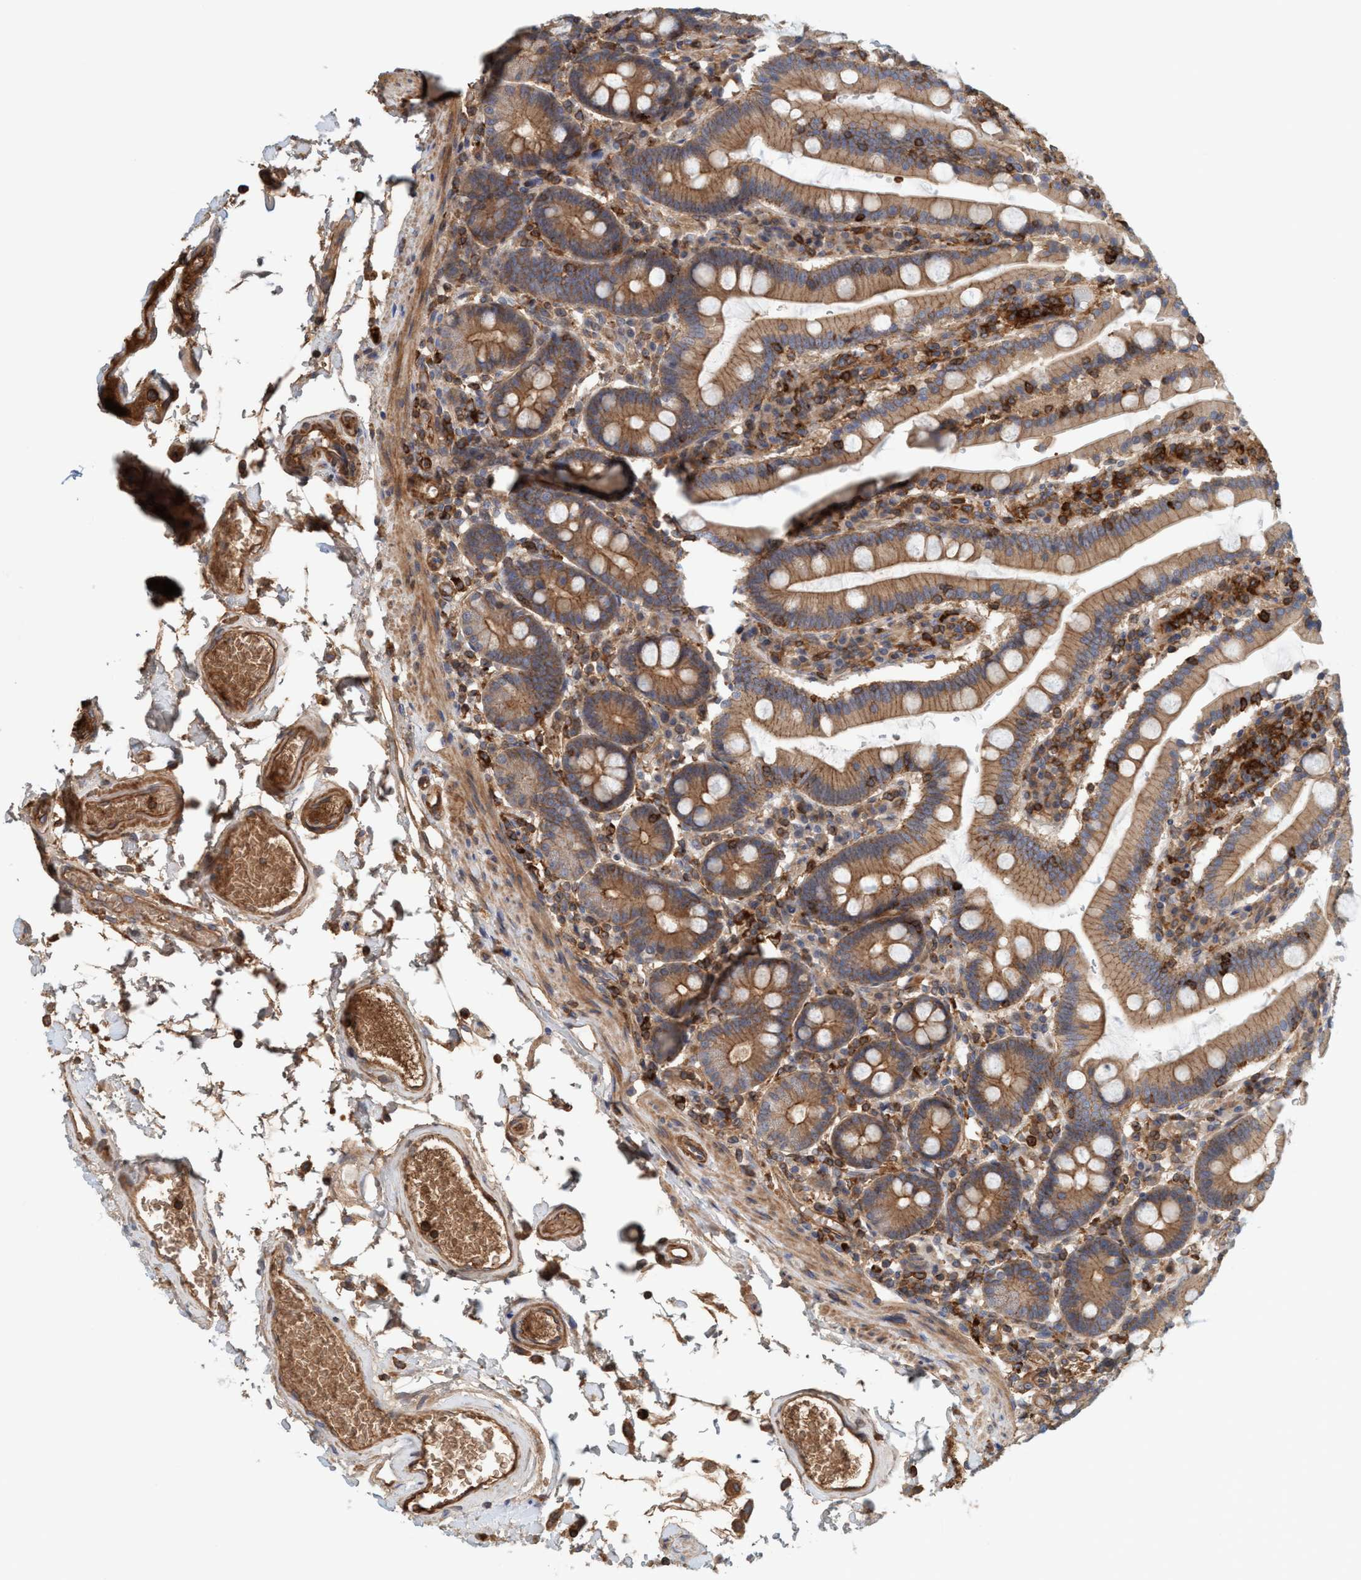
{"staining": {"intensity": "moderate", "quantity": ">75%", "location": "cytoplasmic/membranous"}, "tissue": "duodenum", "cell_type": "Glandular cells", "image_type": "normal", "snomed": [{"axis": "morphology", "description": "Normal tissue, NOS"}, {"axis": "topography", "description": "Small intestine, NOS"}], "caption": "This image exhibits IHC staining of normal human duodenum, with medium moderate cytoplasmic/membranous expression in about >75% of glandular cells.", "gene": "SPECC1", "patient": {"sex": "female", "age": 71}}